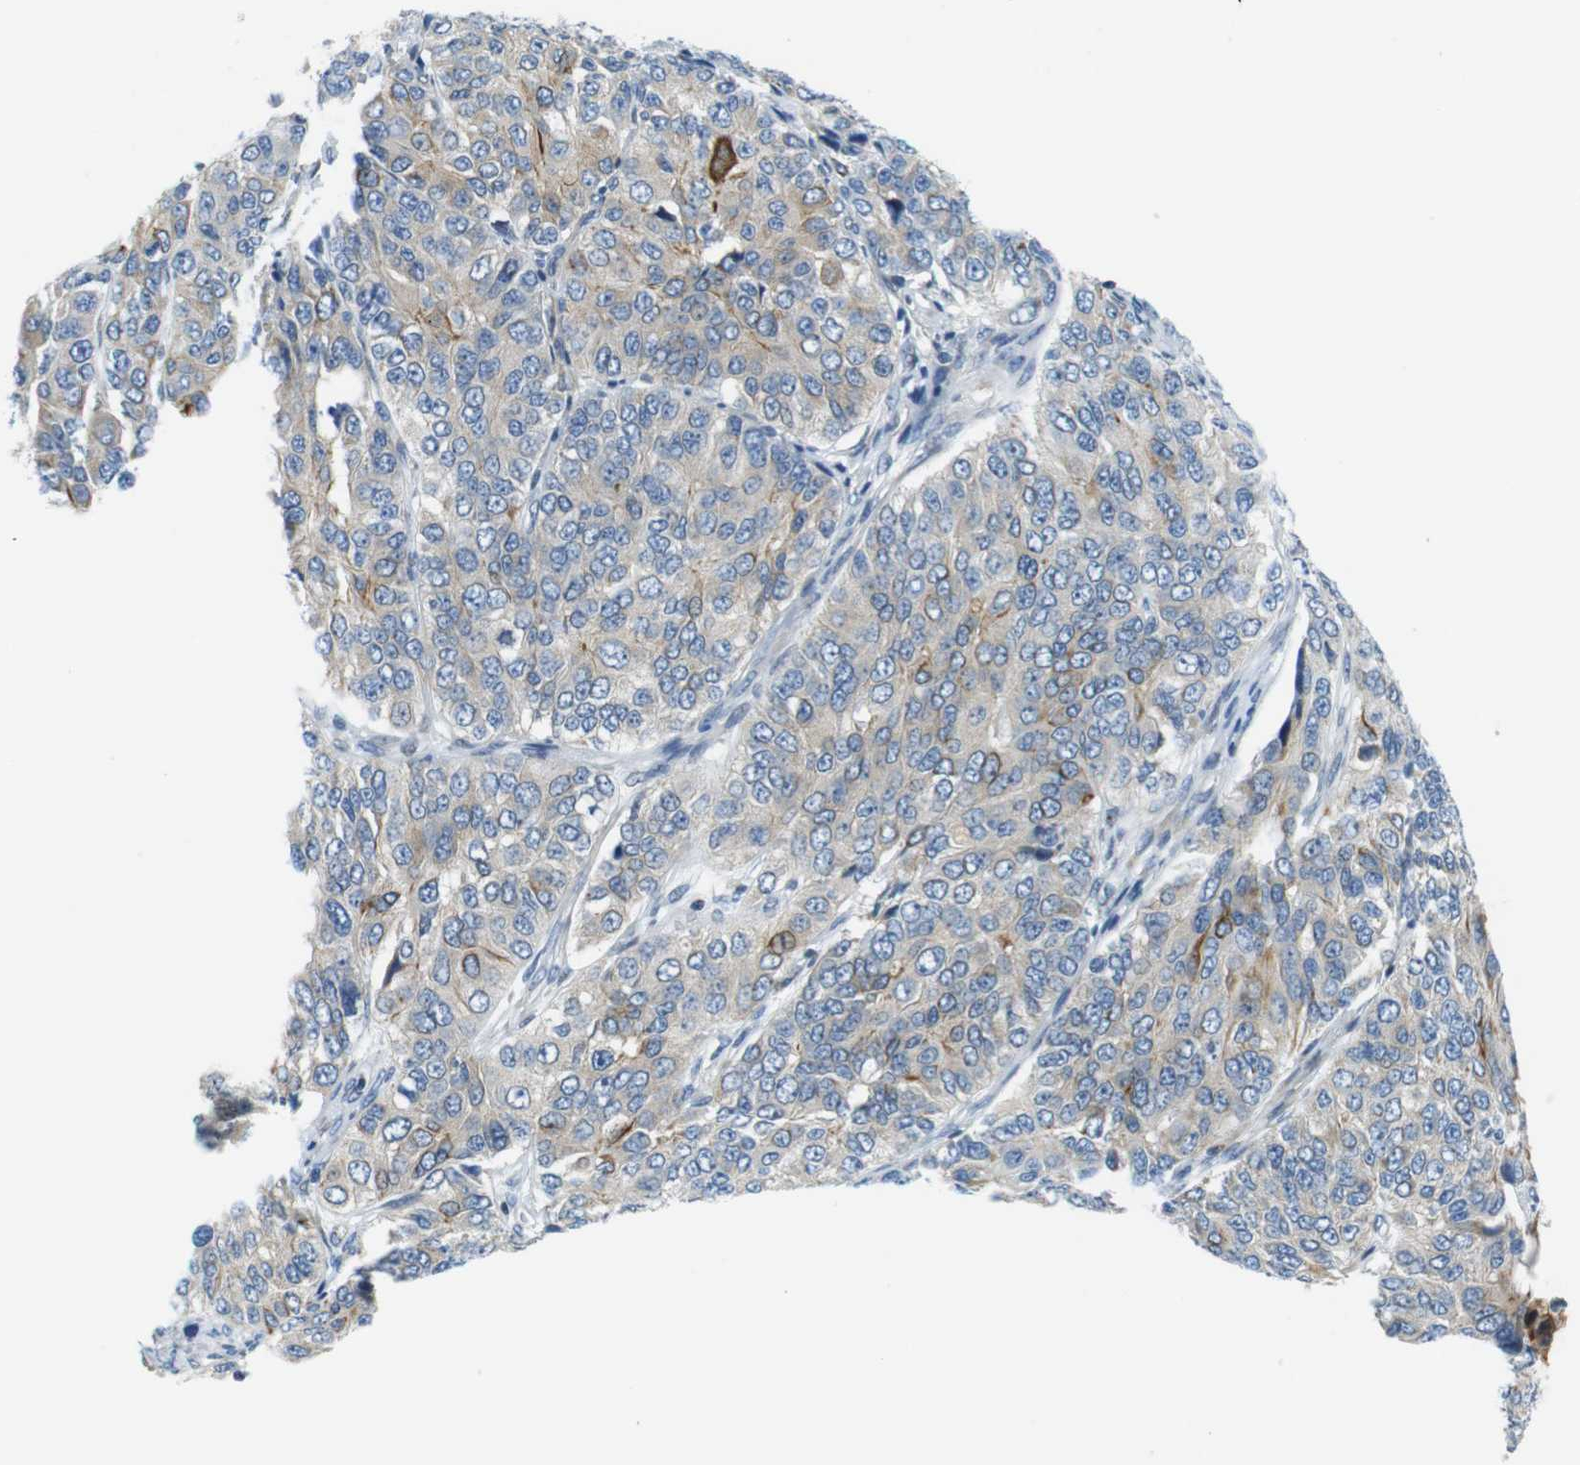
{"staining": {"intensity": "moderate", "quantity": "25%-75%", "location": "cytoplasmic/membranous"}, "tissue": "ovarian cancer", "cell_type": "Tumor cells", "image_type": "cancer", "snomed": [{"axis": "morphology", "description": "Carcinoma, endometroid"}, {"axis": "topography", "description": "Ovary"}], "caption": "This is a photomicrograph of immunohistochemistry staining of endometroid carcinoma (ovarian), which shows moderate staining in the cytoplasmic/membranous of tumor cells.", "gene": "ZDHHC3", "patient": {"sex": "female", "age": 51}}